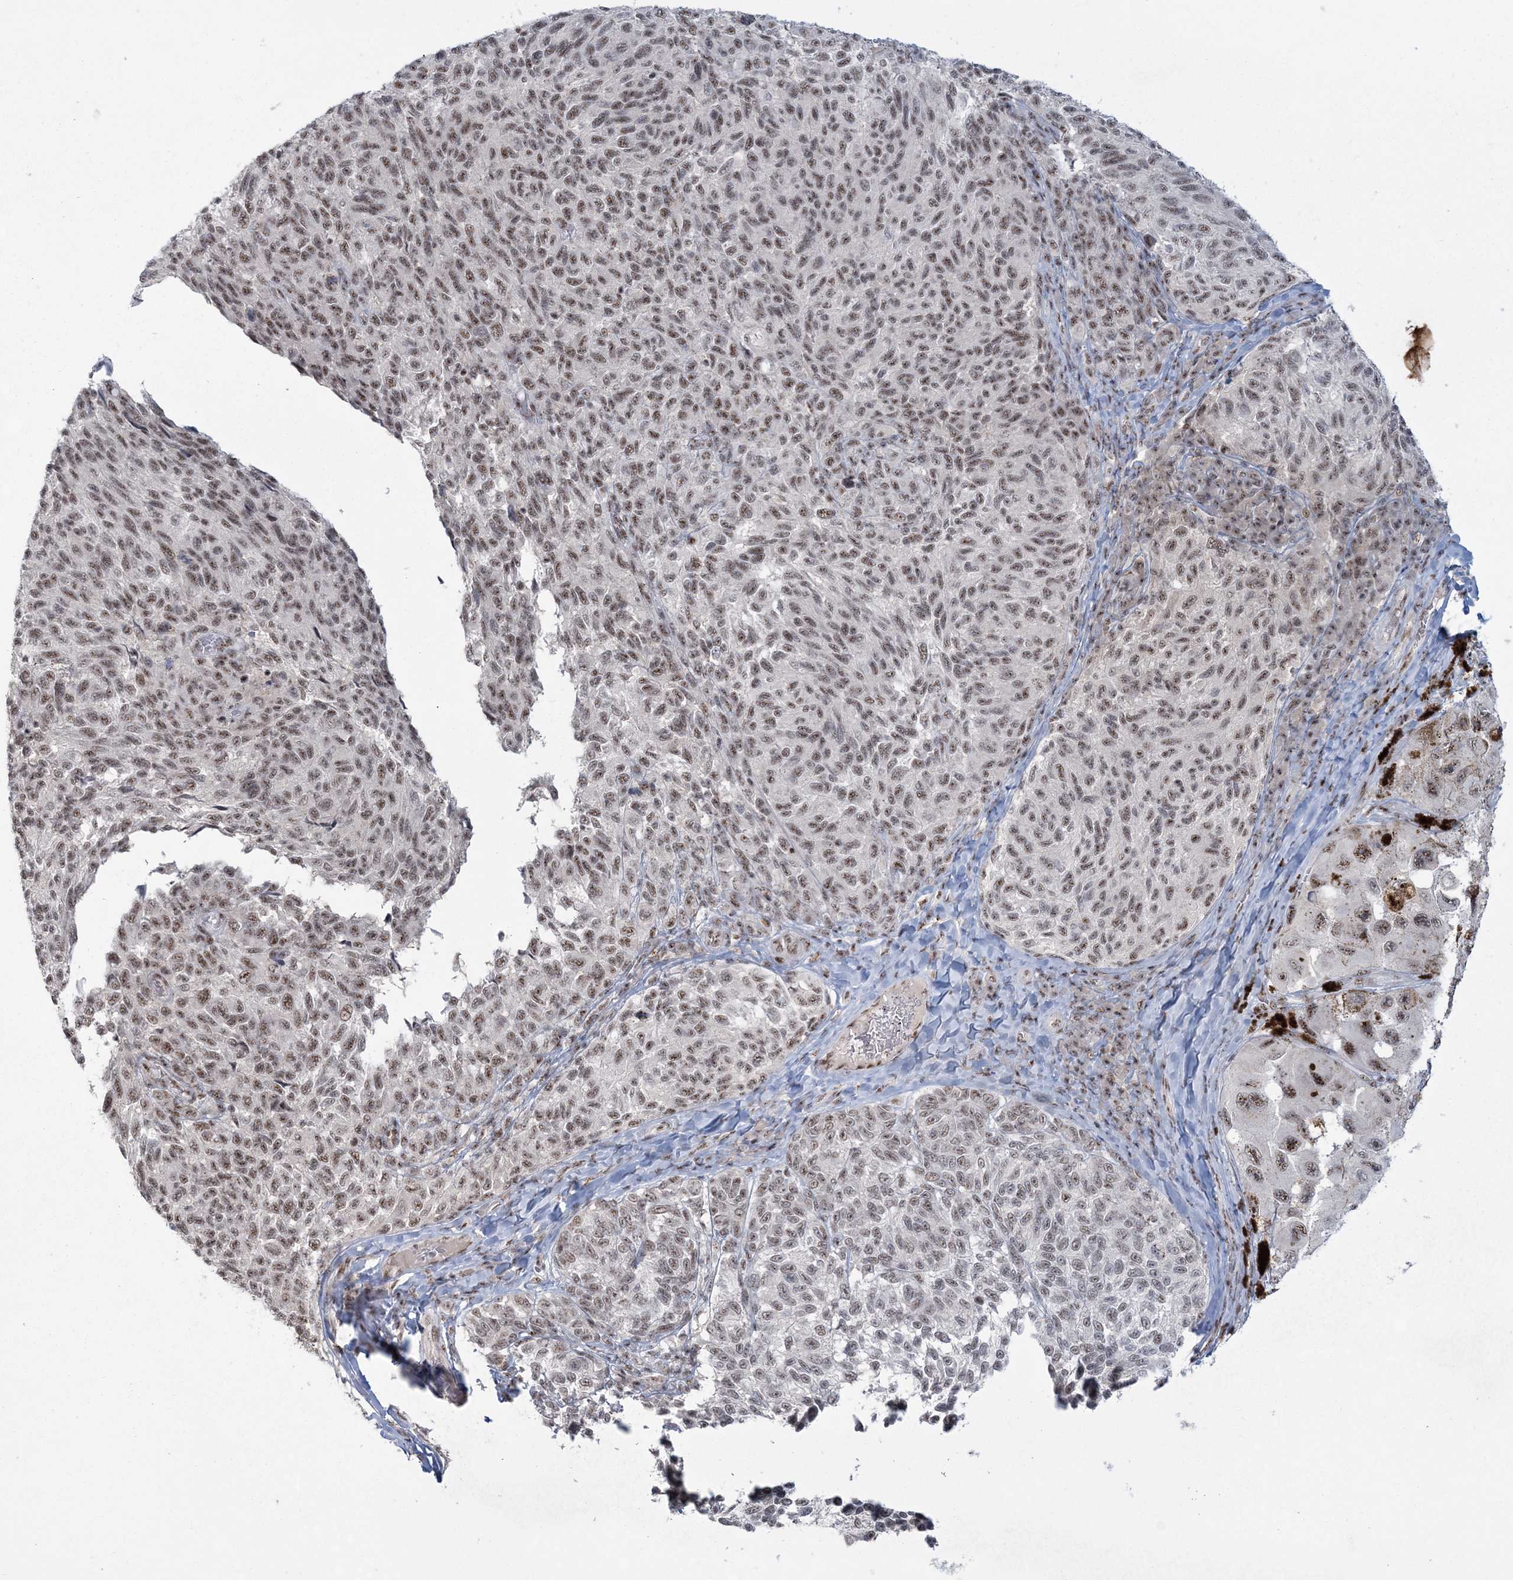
{"staining": {"intensity": "moderate", "quantity": ">75%", "location": "nuclear"}, "tissue": "melanoma", "cell_type": "Tumor cells", "image_type": "cancer", "snomed": [{"axis": "morphology", "description": "Malignant melanoma, NOS"}, {"axis": "topography", "description": "Skin"}], "caption": "Moderate nuclear positivity for a protein is appreciated in about >75% of tumor cells of melanoma using immunohistochemistry.", "gene": "KDM6B", "patient": {"sex": "female", "age": 73}}